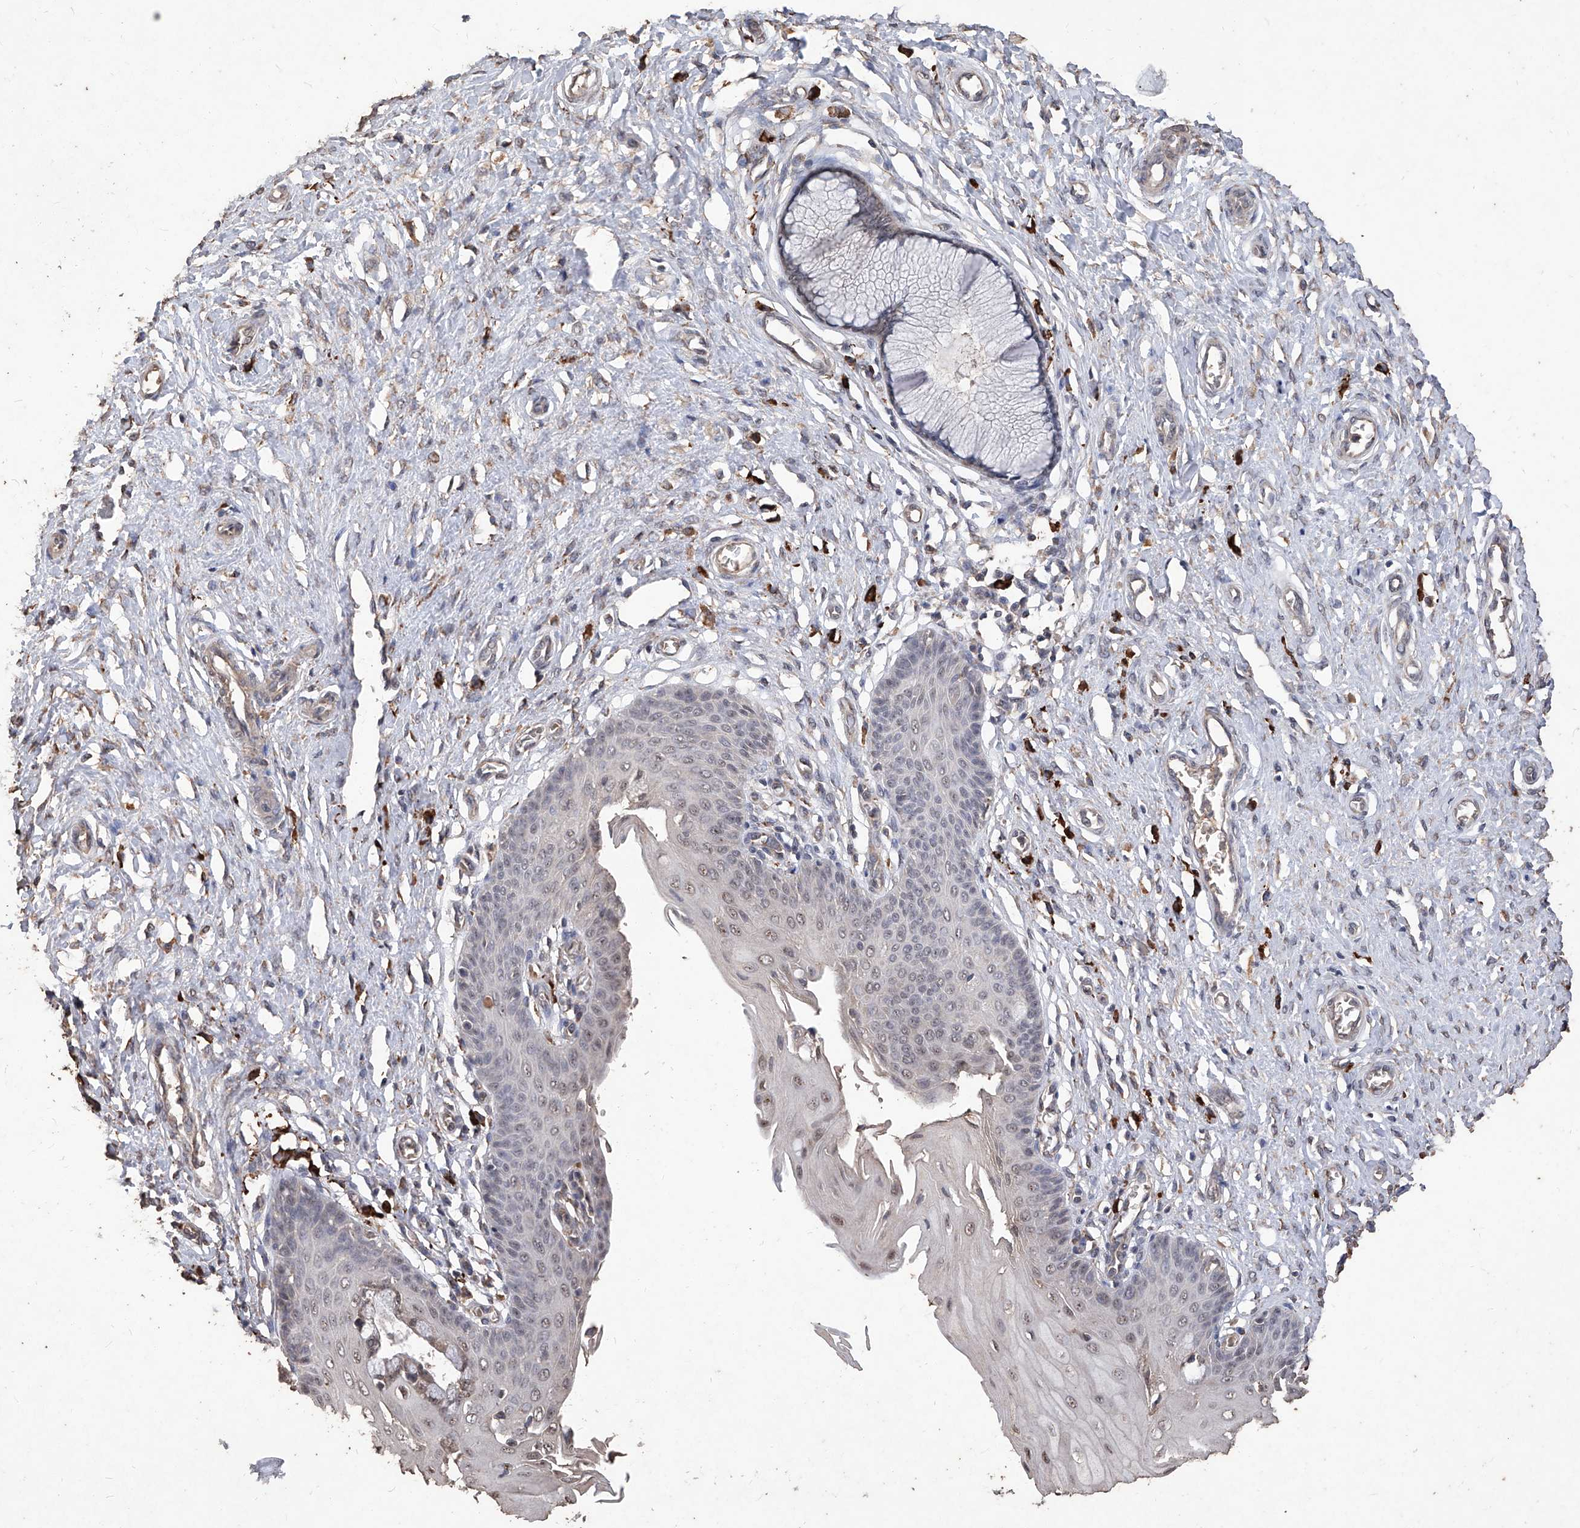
{"staining": {"intensity": "negative", "quantity": "none", "location": "none"}, "tissue": "cervix", "cell_type": "Glandular cells", "image_type": "normal", "snomed": [{"axis": "morphology", "description": "Normal tissue, NOS"}, {"axis": "topography", "description": "Cervix"}], "caption": "Immunohistochemical staining of normal cervix demonstrates no significant staining in glandular cells. Brightfield microscopy of IHC stained with DAB (3,3'-diaminobenzidine) (brown) and hematoxylin (blue), captured at high magnification.", "gene": "EML1", "patient": {"sex": "female", "age": 55}}